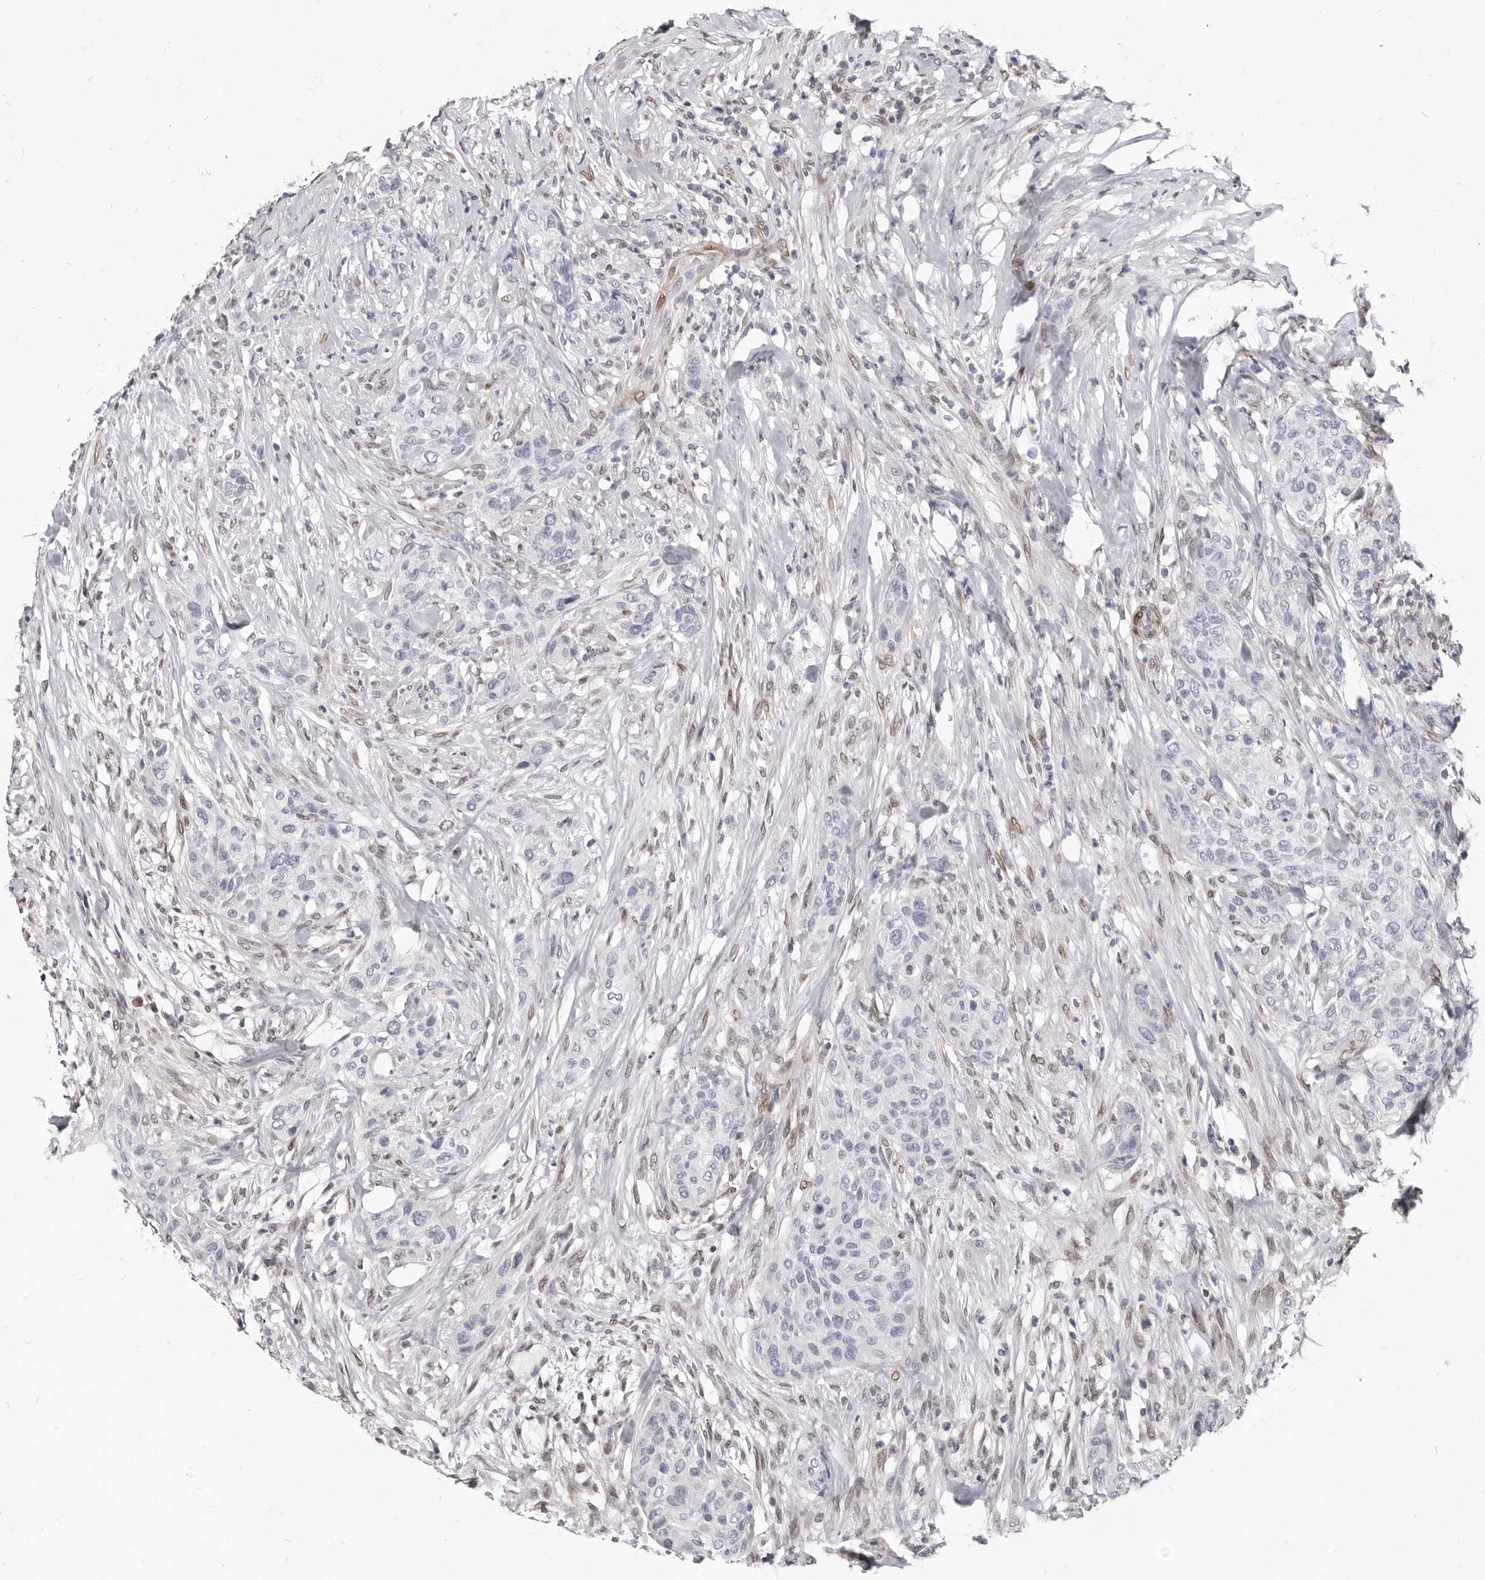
{"staining": {"intensity": "negative", "quantity": "none", "location": "none"}, "tissue": "urothelial cancer", "cell_type": "Tumor cells", "image_type": "cancer", "snomed": [{"axis": "morphology", "description": "Urothelial carcinoma, High grade"}, {"axis": "topography", "description": "Urinary bladder"}], "caption": "The immunohistochemistry (IHC) micrograph has no significant expression in tumor cells of high-grade urothelial carcinoma tissue.", "gene": "MRGPRF", "patient": {"sex": "male", "age": 35}}